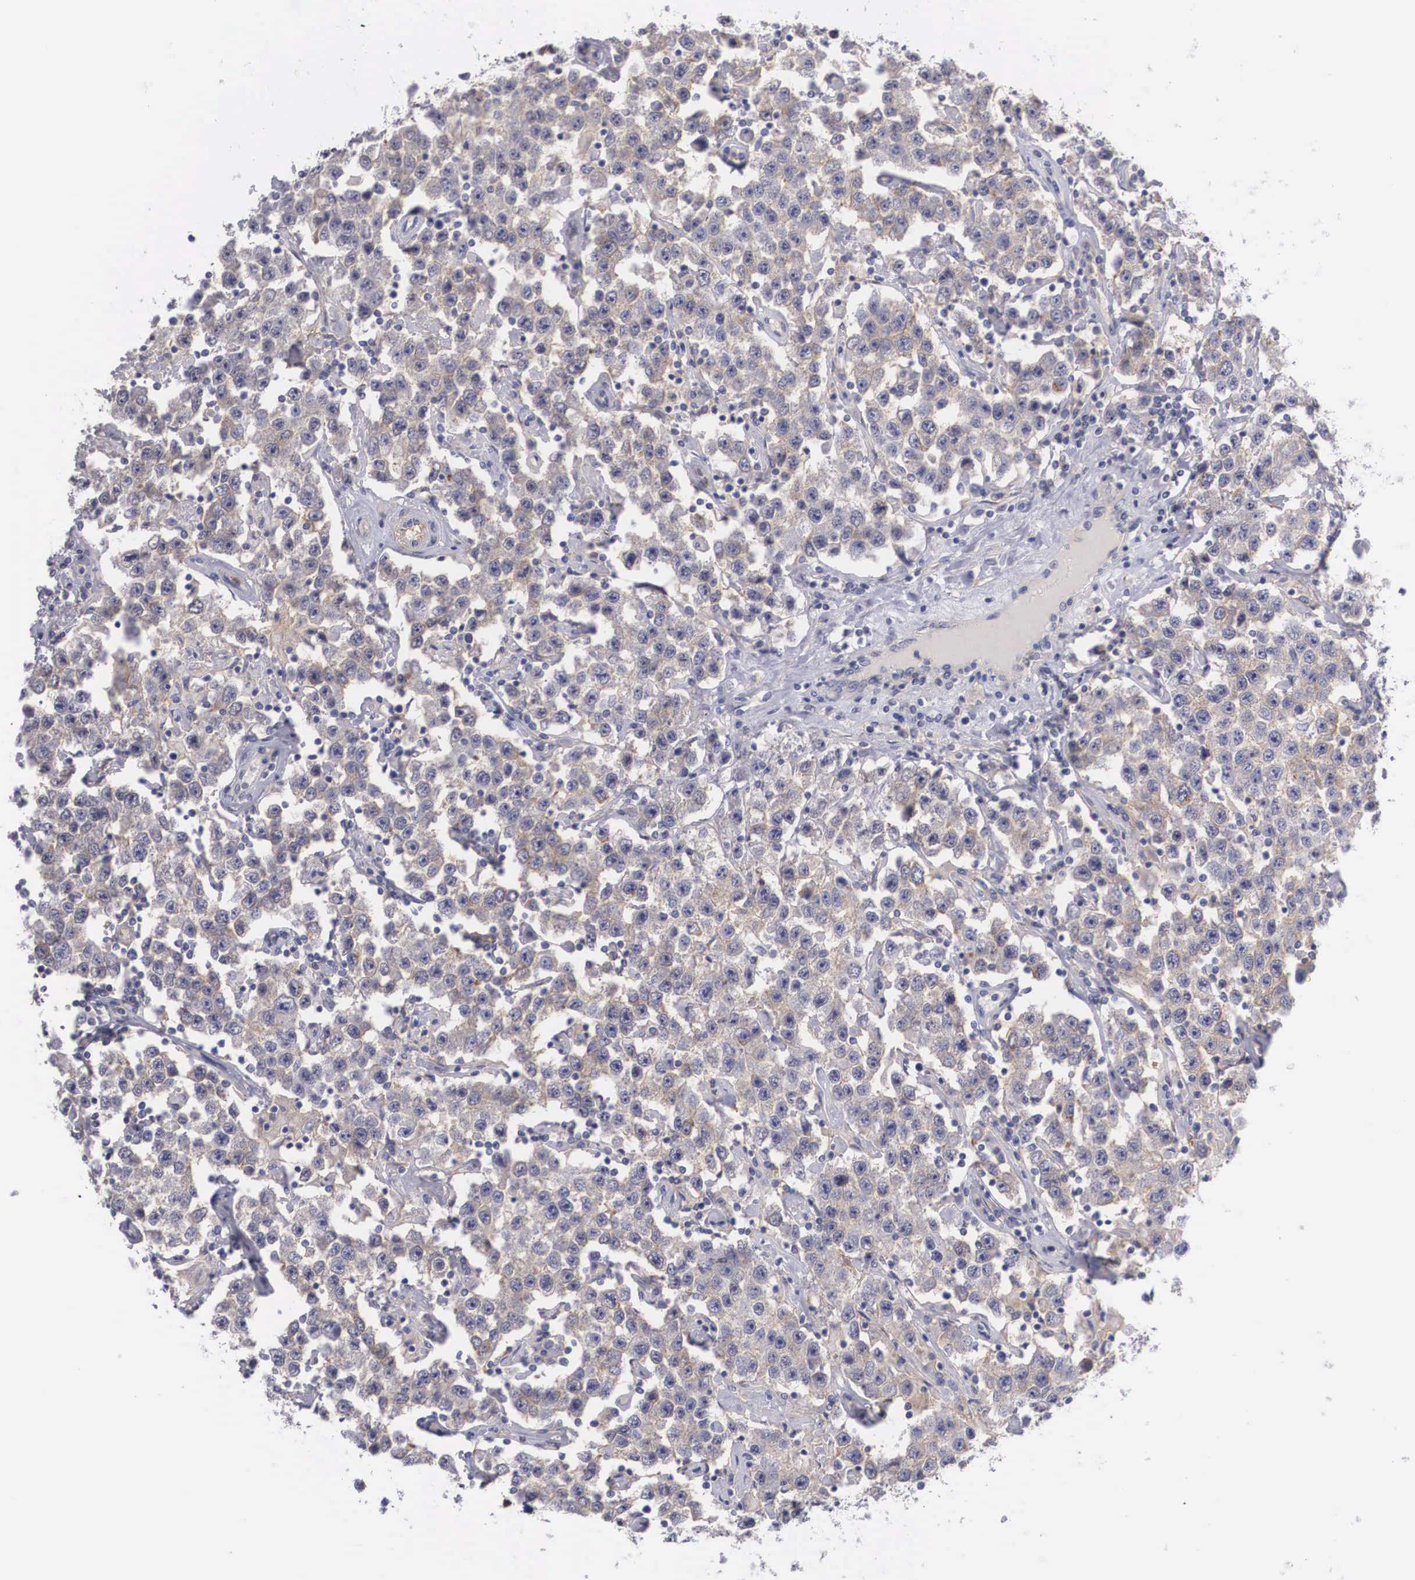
{"staining": {"intensity": "weak", "quantity": "25%-75%", "location": "cytoplasmic/membranous"}, "tissue": "testis cancer", "cell_type": "Tumor cells", "image_type": "cancer", "snomed": [{"axis": "morphology", "description": "Seminoma, NOS"}, {"axis": "topography", "description": "Testis"}], "caption": "High-magnification brightfield microscopy of testis cancer stained with DAB (3,3'-diaminobenzidine) (brown) and counterstained with hematoxylin (blue). tumor cells exhibit weak cytoplasmic/membranous expression is present in approximately25%-75% of cells.", "gene": "NR4A2", "patient": {"sex": "male", "age": 52}}